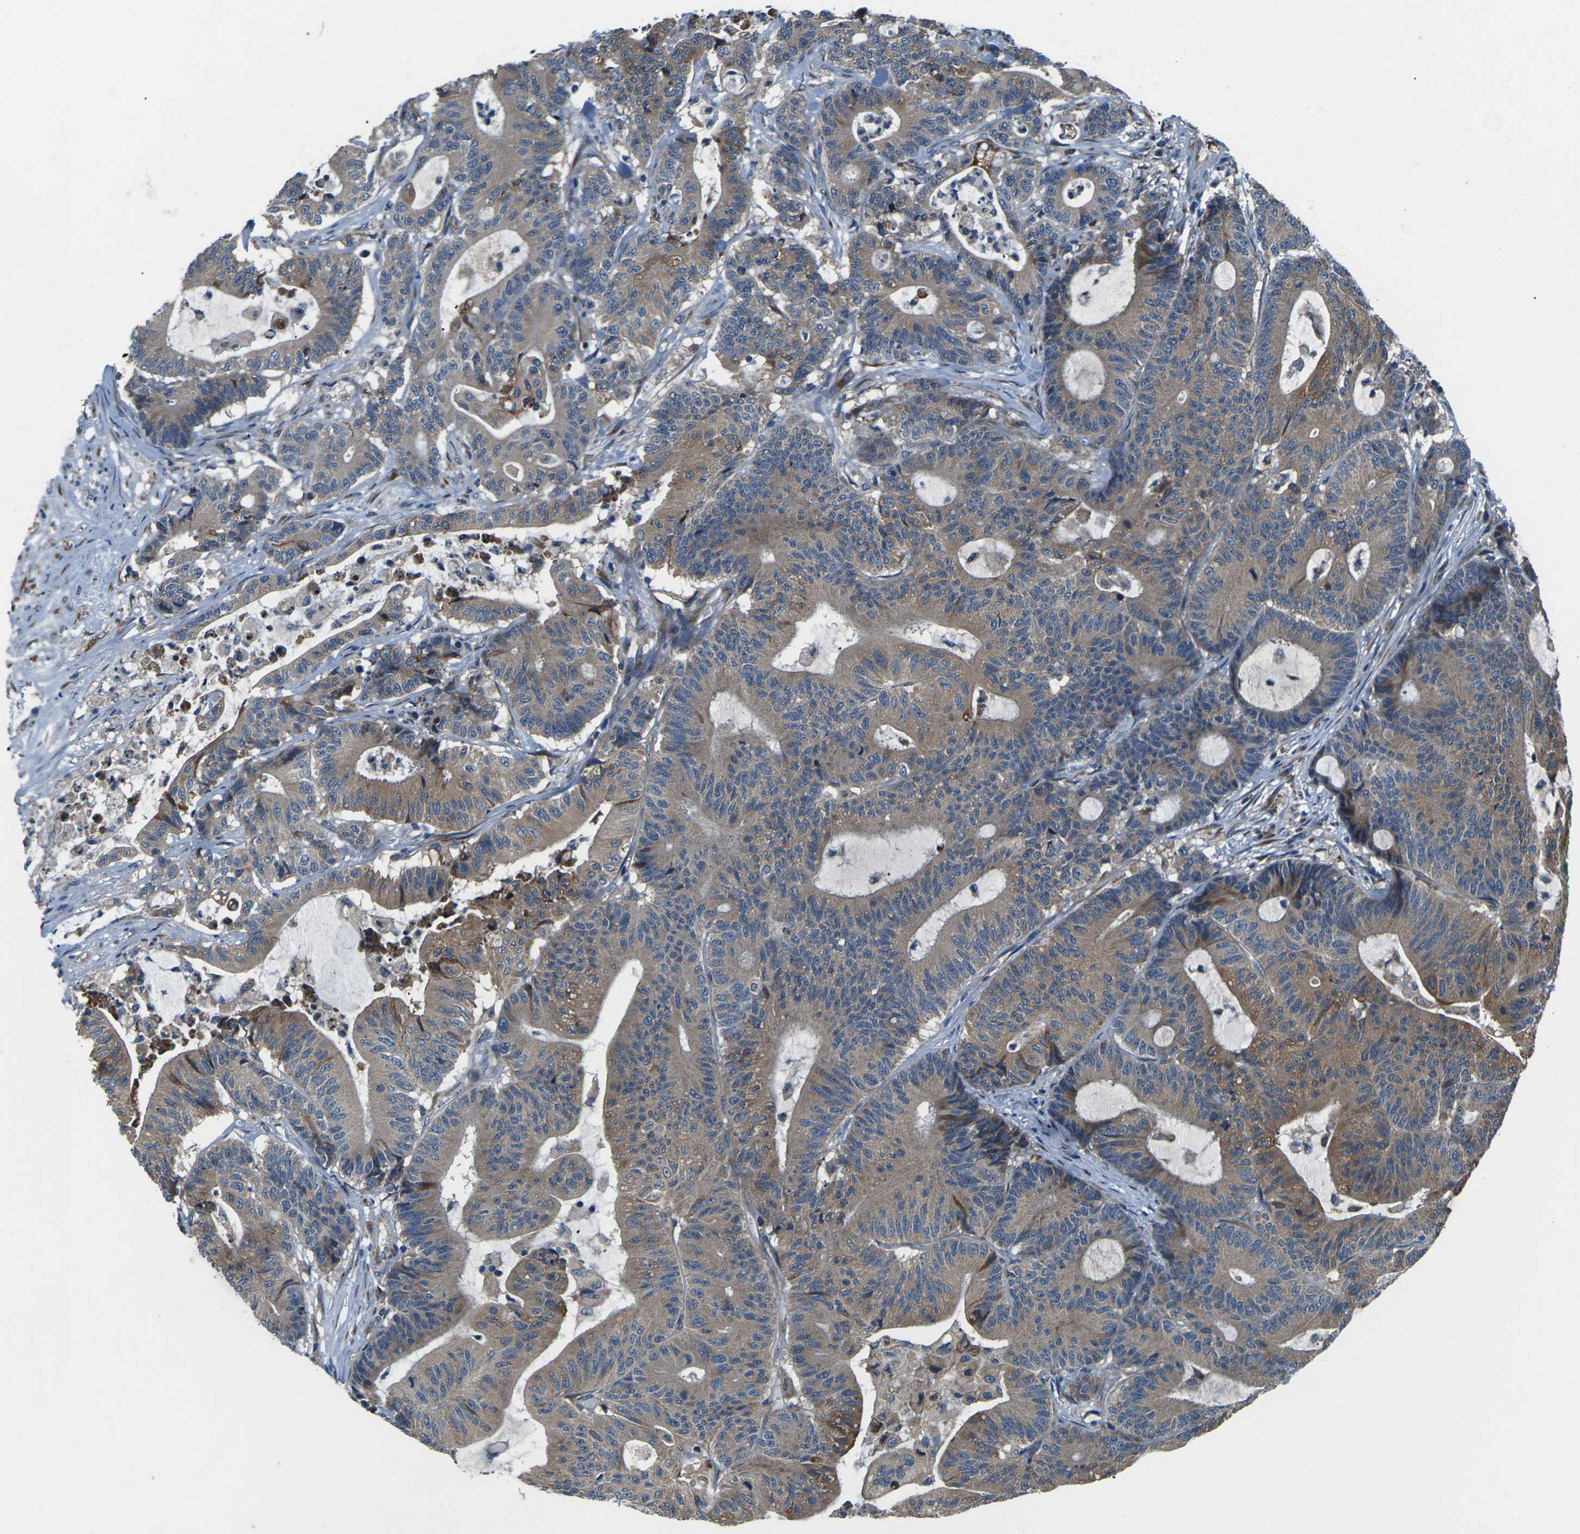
{"staining": {"intensity": "moderate", "quantity": ">75%", "location": "cytoplasmic/membranous"}, "tissue": "colorectal cancer", "cell_type": "Tumor cells", "image_type": "cancer", "snomed": [{"axis": "morphology", "description": "Adenocarcinoma, NOS"}, {"axis": "topography", "description": "Colon"}], "caption": "This is a micrograph of immunohistochemistry staining of colorectal cancer, which shows moderate expression in the cytoplasmic/membranous of tumor cells.", "gene": "GABRP", "patient": {"sex": "female", "age": 84}}